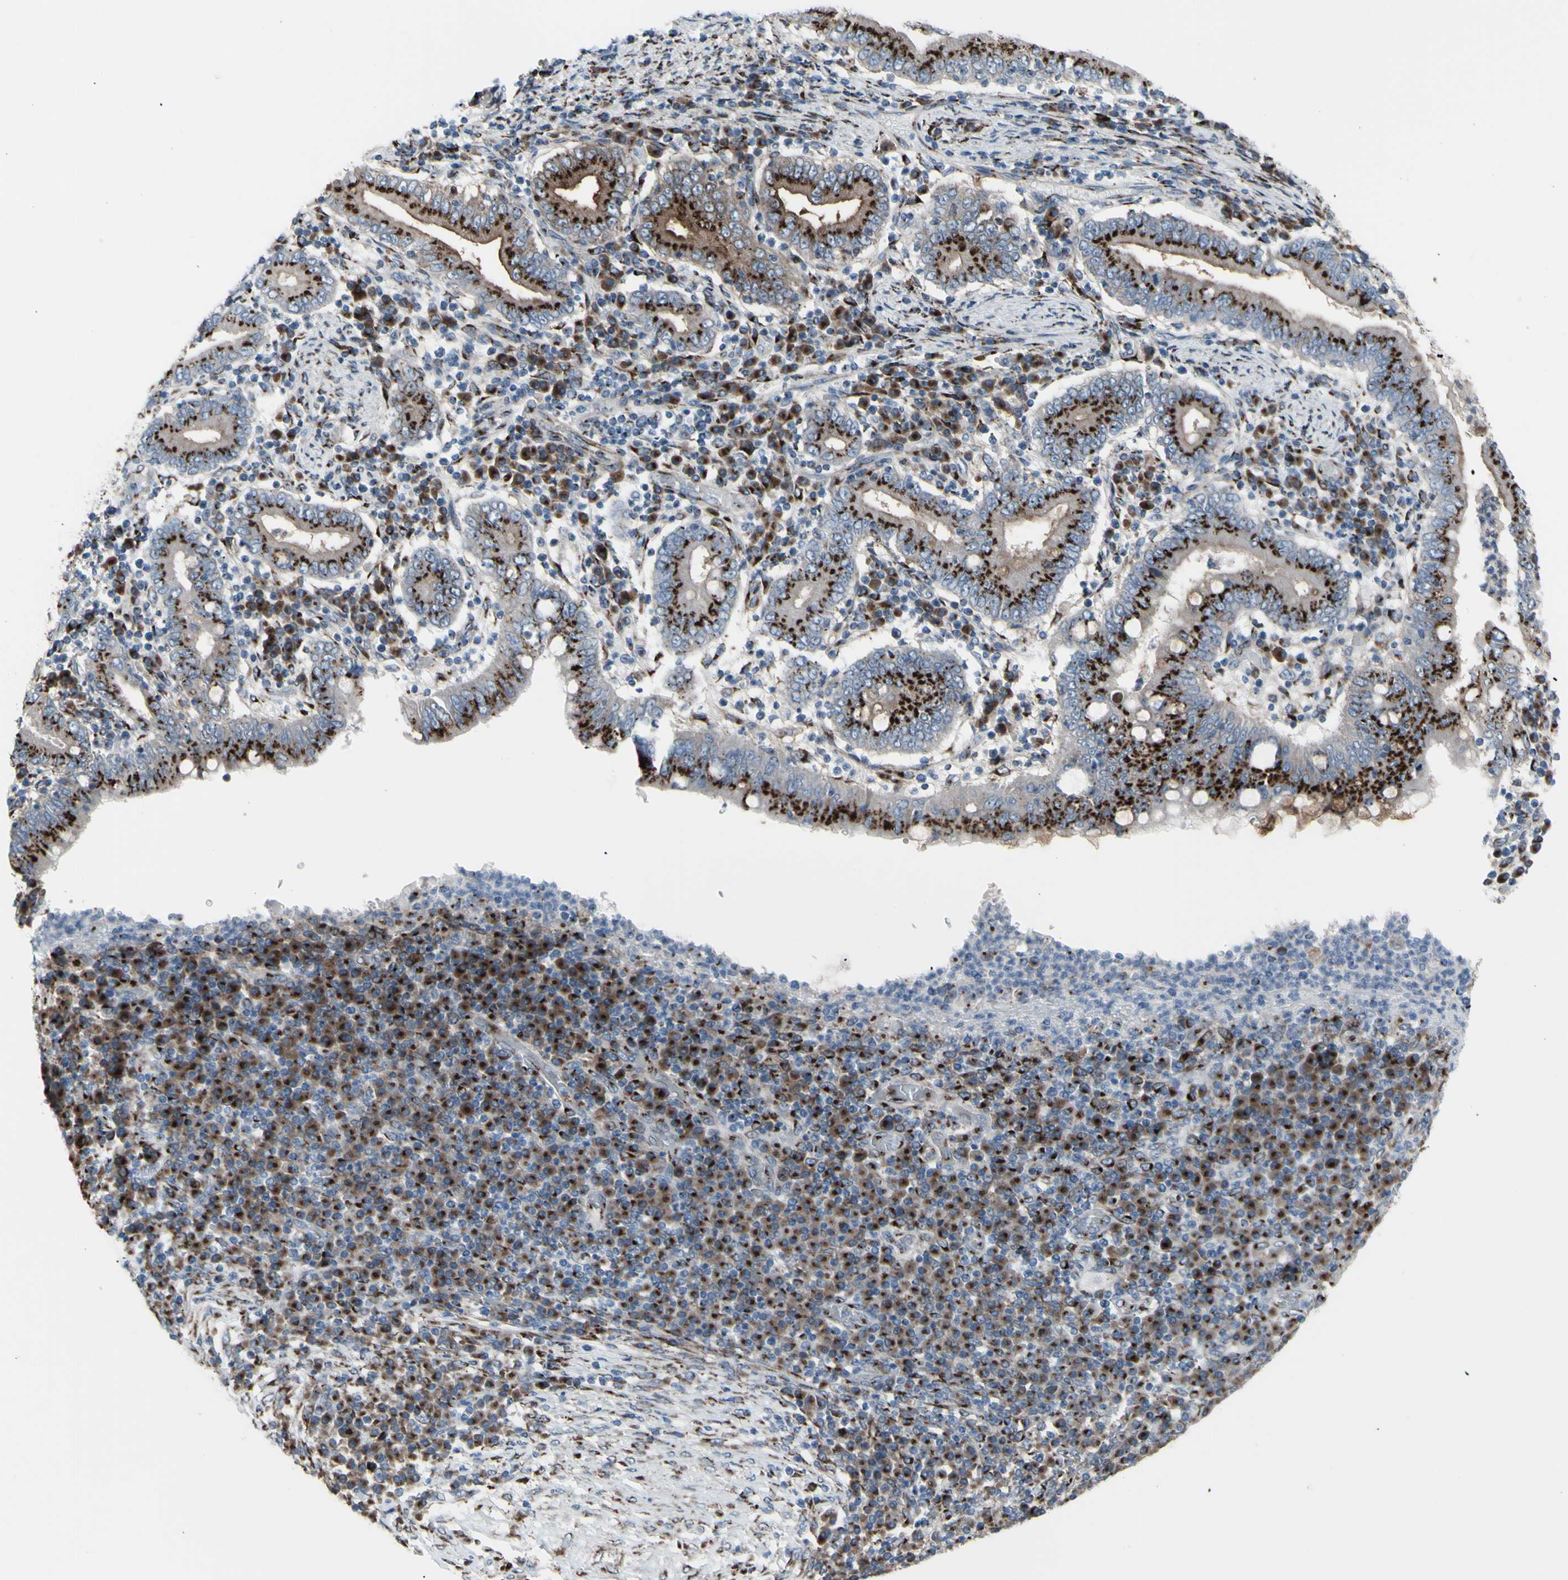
{"staining": {"intensity": "strong", "quantity": ">75%", "location": "cytoplasmic/membranous"}, "tissue": "stomach cancer", "cell_type": "Tumor cells", "image_type": "cancer", "snomed": [{"axis": "morphology", "description": "Normal tissue, NOS"}, {"axis": "morphology", "description": "Adenocarcinoma, NOS"}, {"axis": "topography", "description": "Esophagus"}, {"axis": "topography", "description": "Stomach, upper"}, {"axis": "topography", "description": "Peripheral nerve tissue"}], "caption": "DAB immunohistochemical staining of adenocarcinoma (stomach) shows strong cytoplasmic/membranous protein positivity in approximately >75% of tumor cells. (IHC, brightfield microscopy, high magnification).", "gene": "GLG1", "patient": {"sex": "male", "age": 62}}